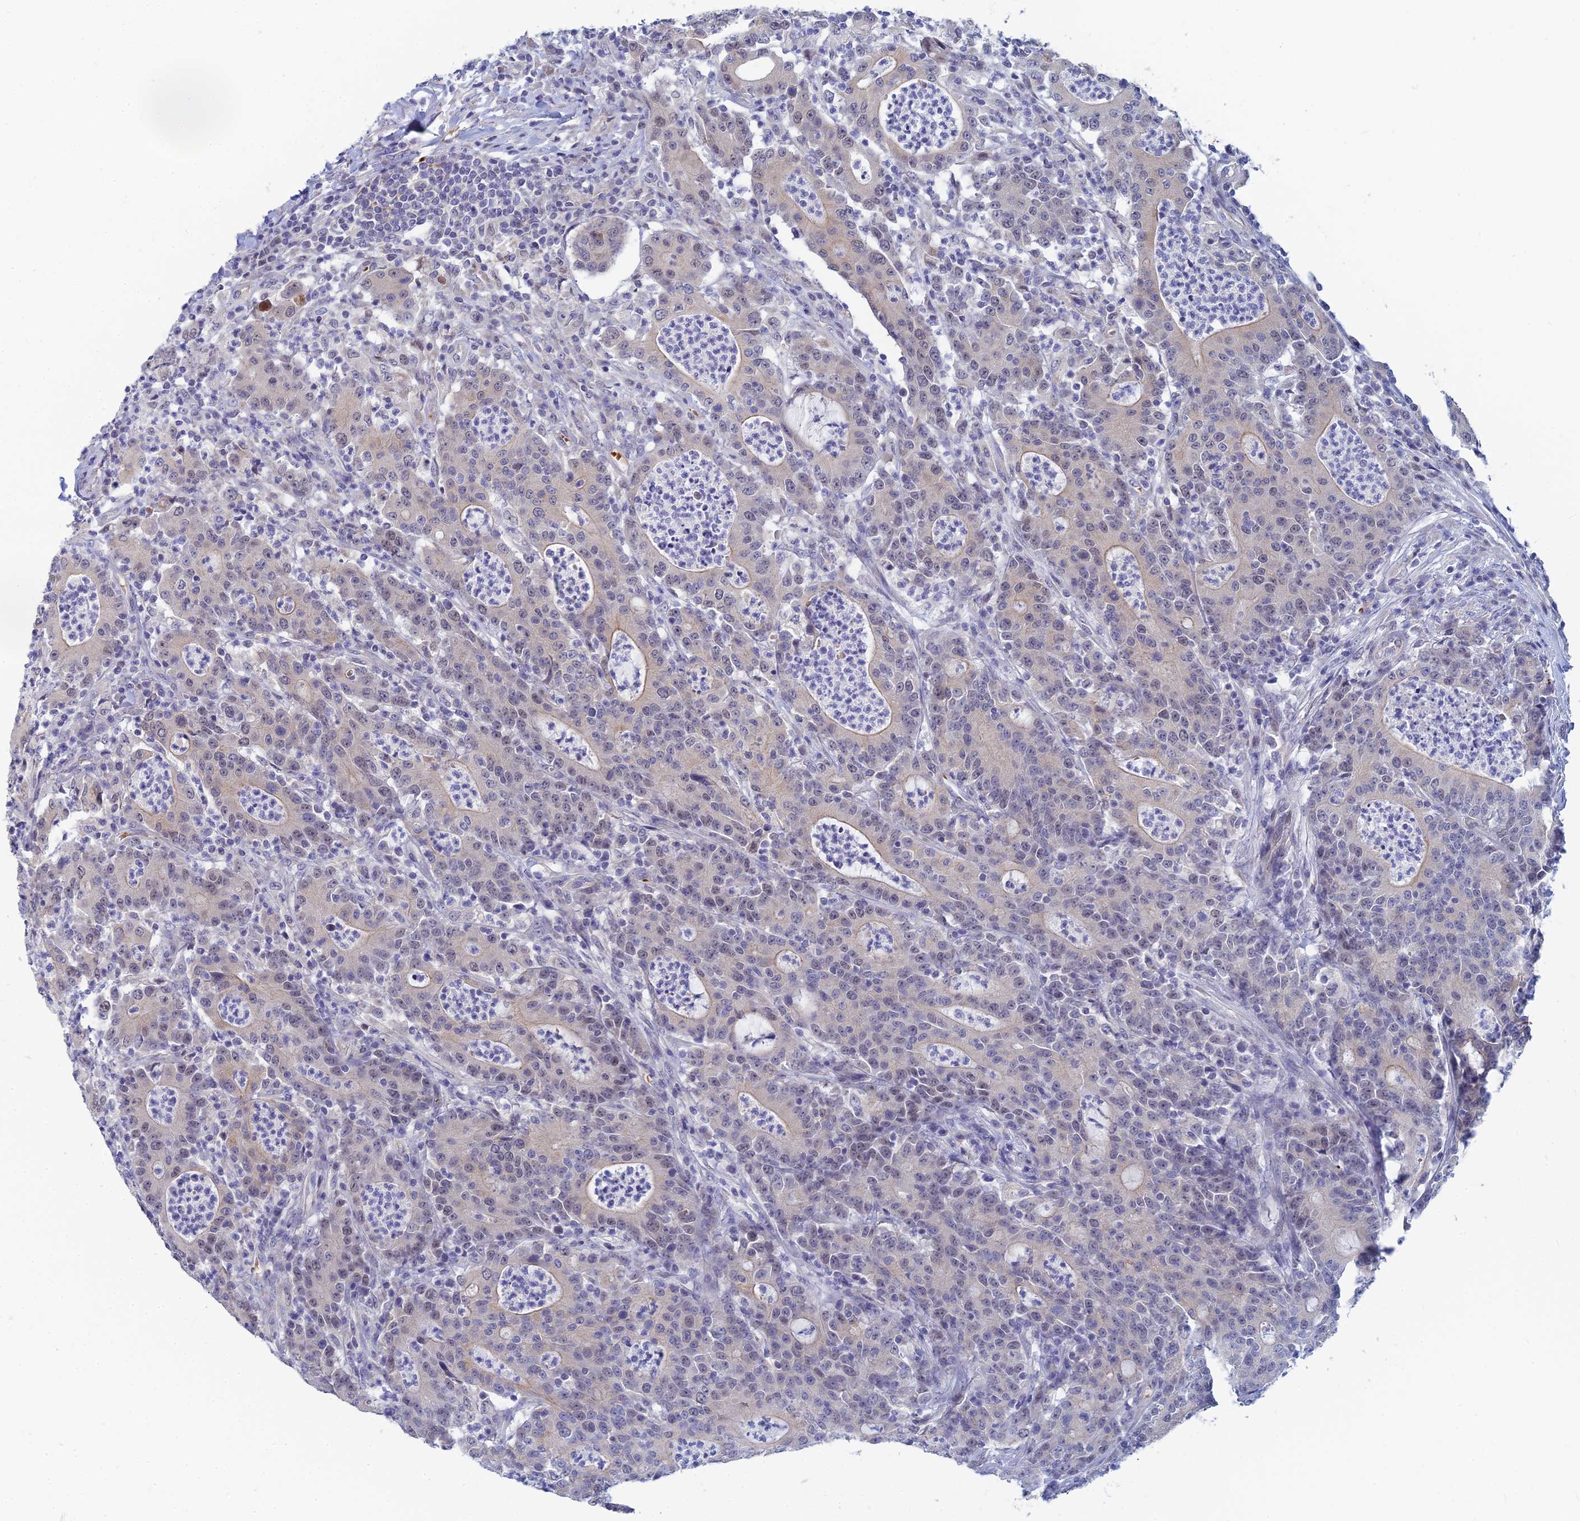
{"staining": {"intensity": "negative", "quantity": "none", "location": "none"}, "tissue": "colorectal cancer", "cell_type": "Tumor cells", "image_type": "cancer", "snomed": [{"axis": "morphology", "description": "Adenocarcinoma, NOS"}, {"axis": "topography", "description": "Colon"}], "caption": "Colorectal cancer was stained to show a protein in brown. There is no significant positivity in tumor cells. (DAB IHC, high magnification).", "gene": "GIPC1", "patient": {"sex": "male", "age": 83}}